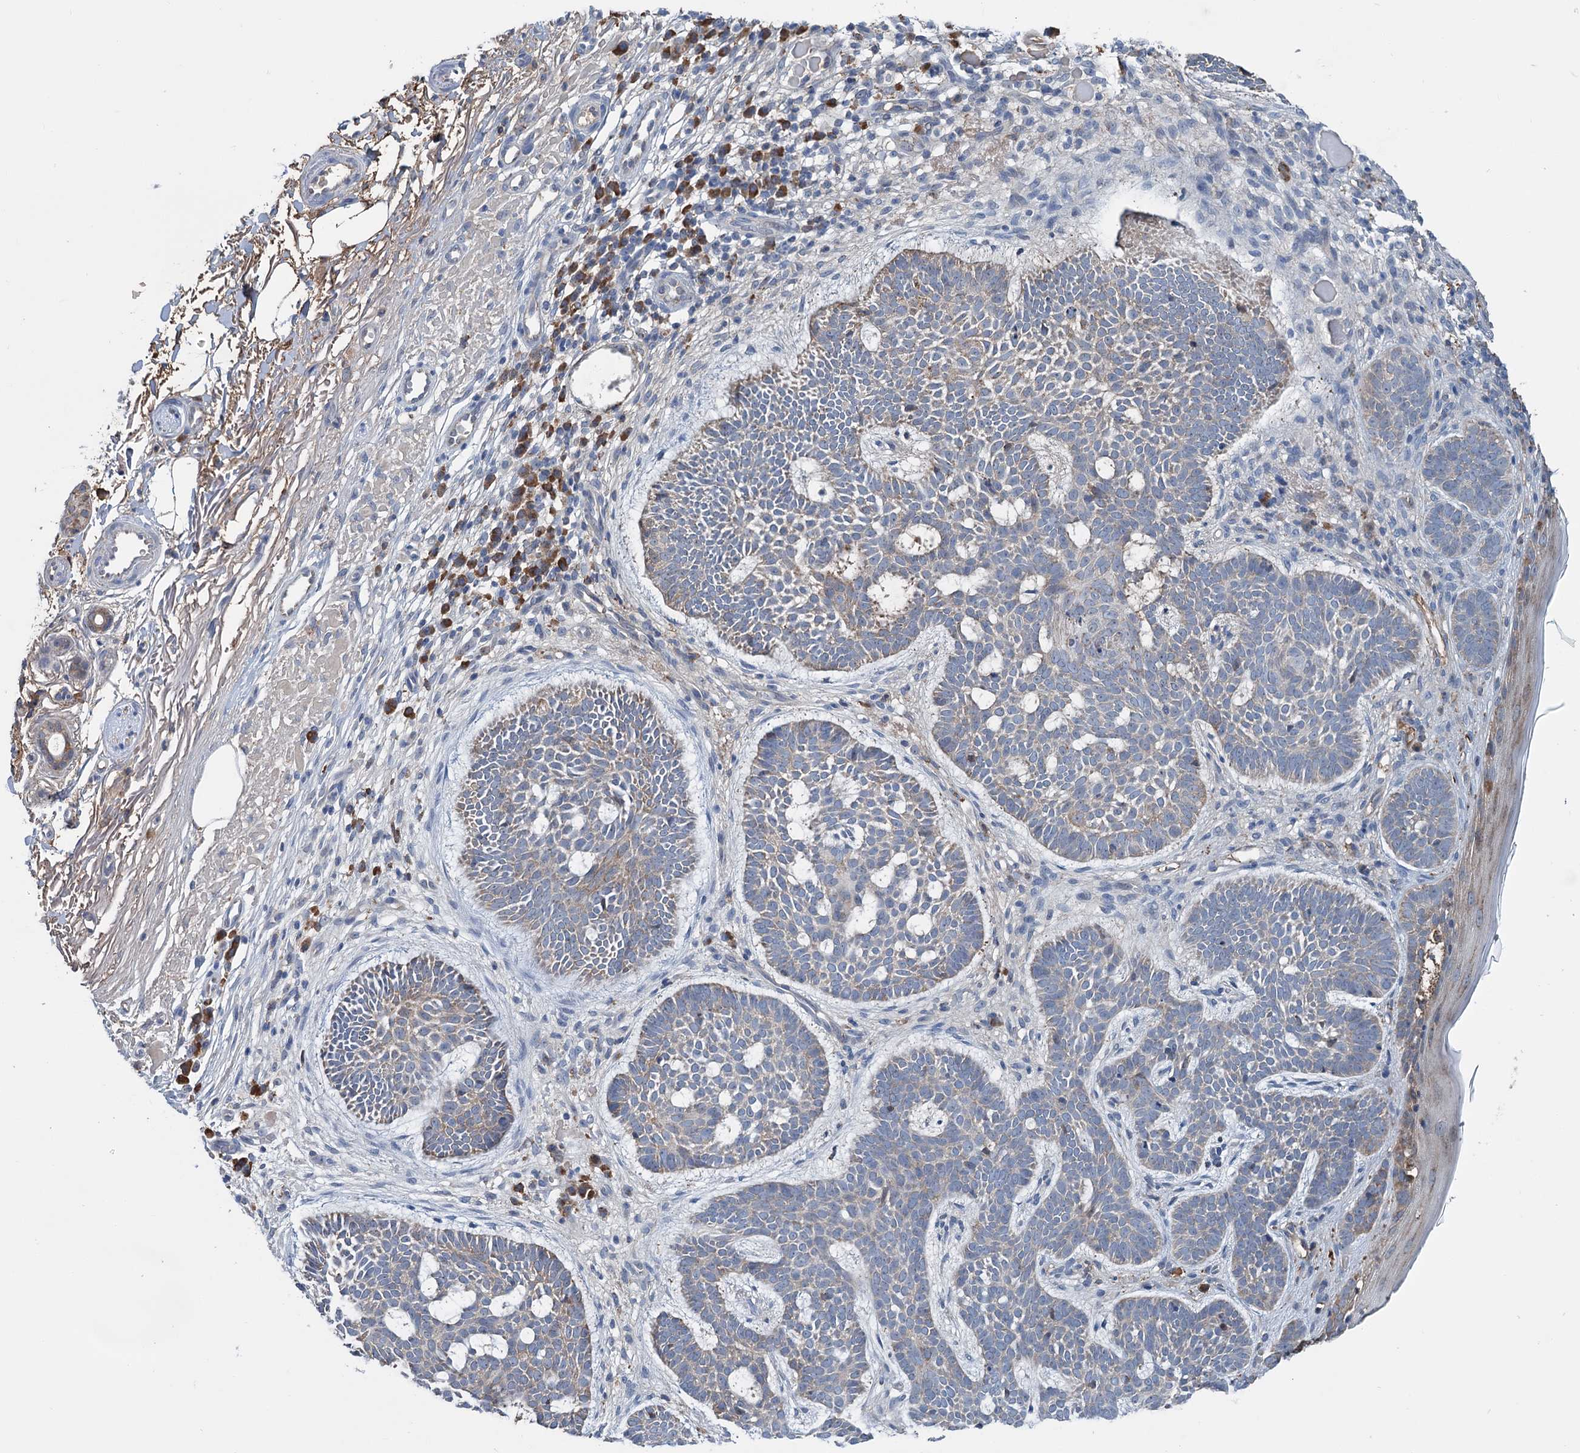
{"staining": {"intensity": "weak", "quantity": "<25%", "location": "cytoplasmic/membranous"}, "tissue": "skin cancer", "cell_type": "Tumor cells", "image_type": "cancer", "snomed": [{"axis": "morphology", "description": "Basal cell carcinoma"}, {"axis": "topography", "description": "Skin"}], "caption": "Tumor cells show no significant protein expression in skin cancer.", "gene": "LPIN1", "patient": {"sex": "male", "age": 85}}